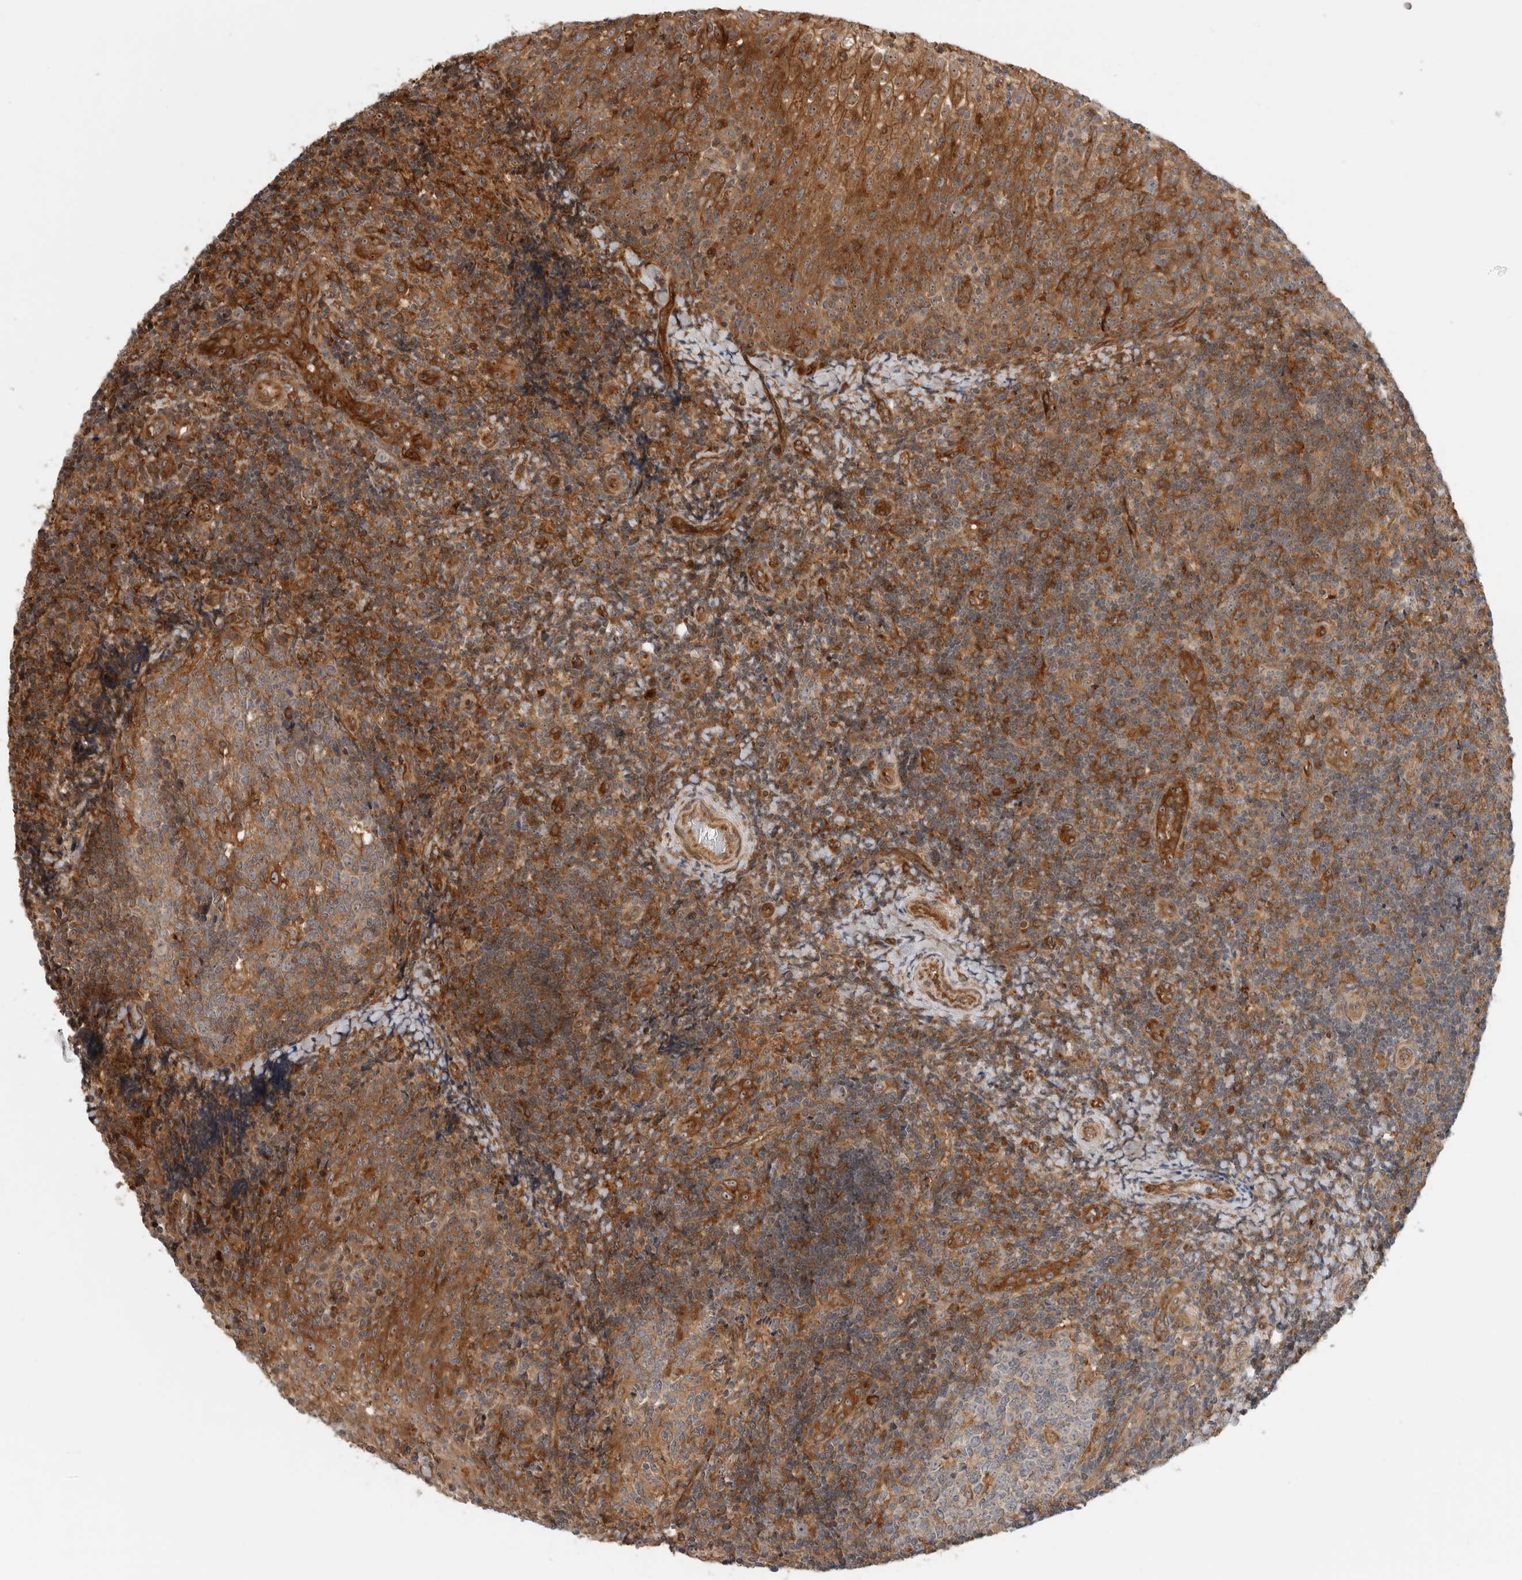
{"staining": {"intensity": "moderate", "quantity": "<25%", "location": "cytoplasmic/membranous,nuclear"}, "tissue": "tonsil", "cell_type": "Germinal center cells", "image_type": "normal", "snomed": [{"axis": "morphology", "description": "Normal tissue, NOS"}, {"axis": "topography", "description": "Tonsil"}], "caption": "Immunohistochemical staining of normal human tonsil displays <25% levels of moderate cytoplasmic/membranous,nuclear protein expression in about <25% of germinal center cells.", "gene": "WASF2", "patient": {"sex": "female", "age": 19}}